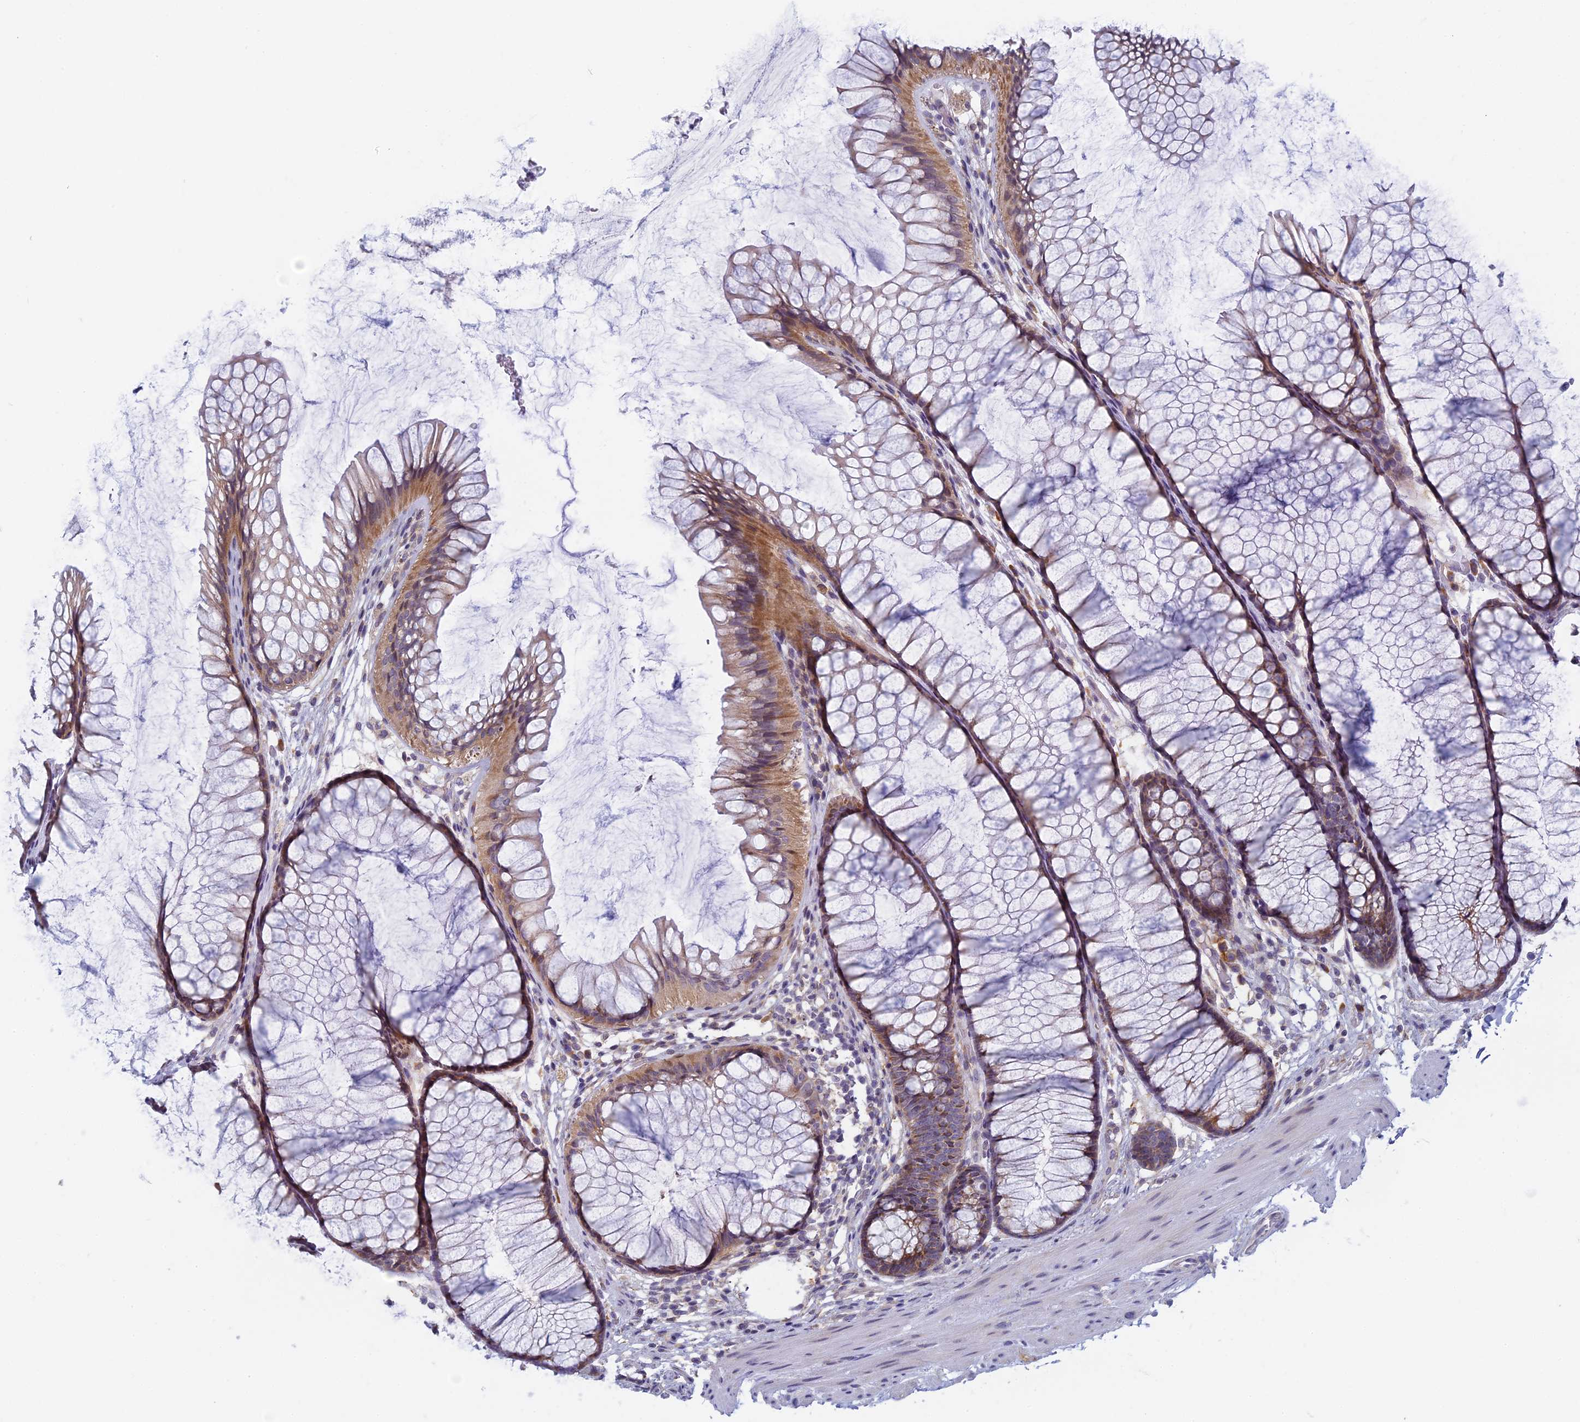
{"staining": {"intensity": "negative", "quantity": "none", "location": "none"}, "tissue": "colon", "cell_type": "Endothelial cells", "image_type": "normal", "snomed": [{"axis": "morphology", "description": "Normal tissue, NOS"}, {"axis": "topography", "description": "Colon"}], "caption": "High power microscopy micrograph of an immunohistochemistry (IHC) micrograph of benign colon, revealing no significant staining in endothelial cells.", "gene": "DDX51", "patient": {"sex": "female", "age": 82}}